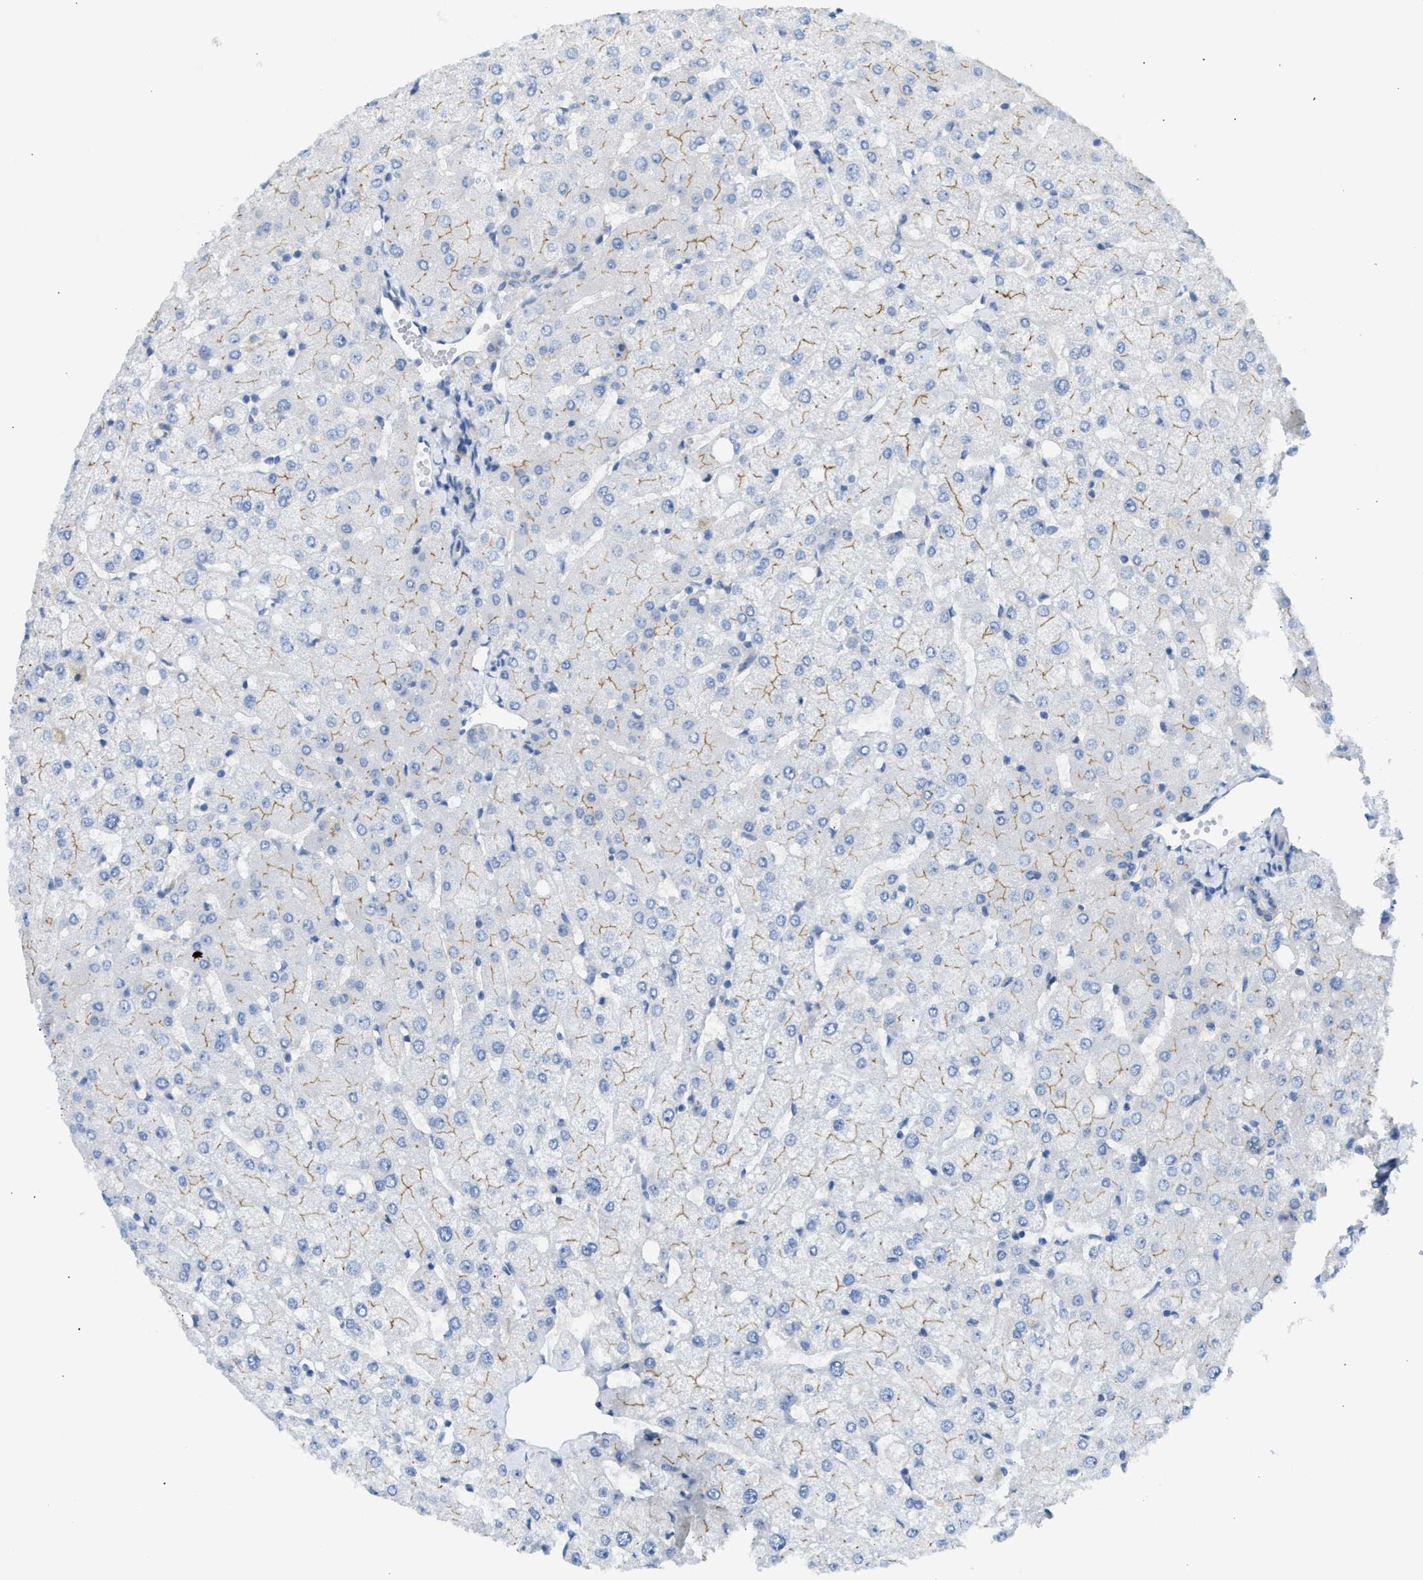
{"staining": {"intensity": "negative", "quantity": "none", "location": "none"}, "tissue": "liver", "cell_type": "Cholangiocytes", "image_type": "normal", "snomed": [{"axis": "morphology", "description": "Normal tissue, NOS"}, {"axis": "topography", "description": "Liver"}], "caption": "Cholangiocytes show no significant protein positivity in unremarkable liver. (DAB (3,3'-diaminobenzidine) immunohistochemistry (IHC), high magnification).", "gene": "ERBB2", "patient": {"sex": "female", "age": 54}}